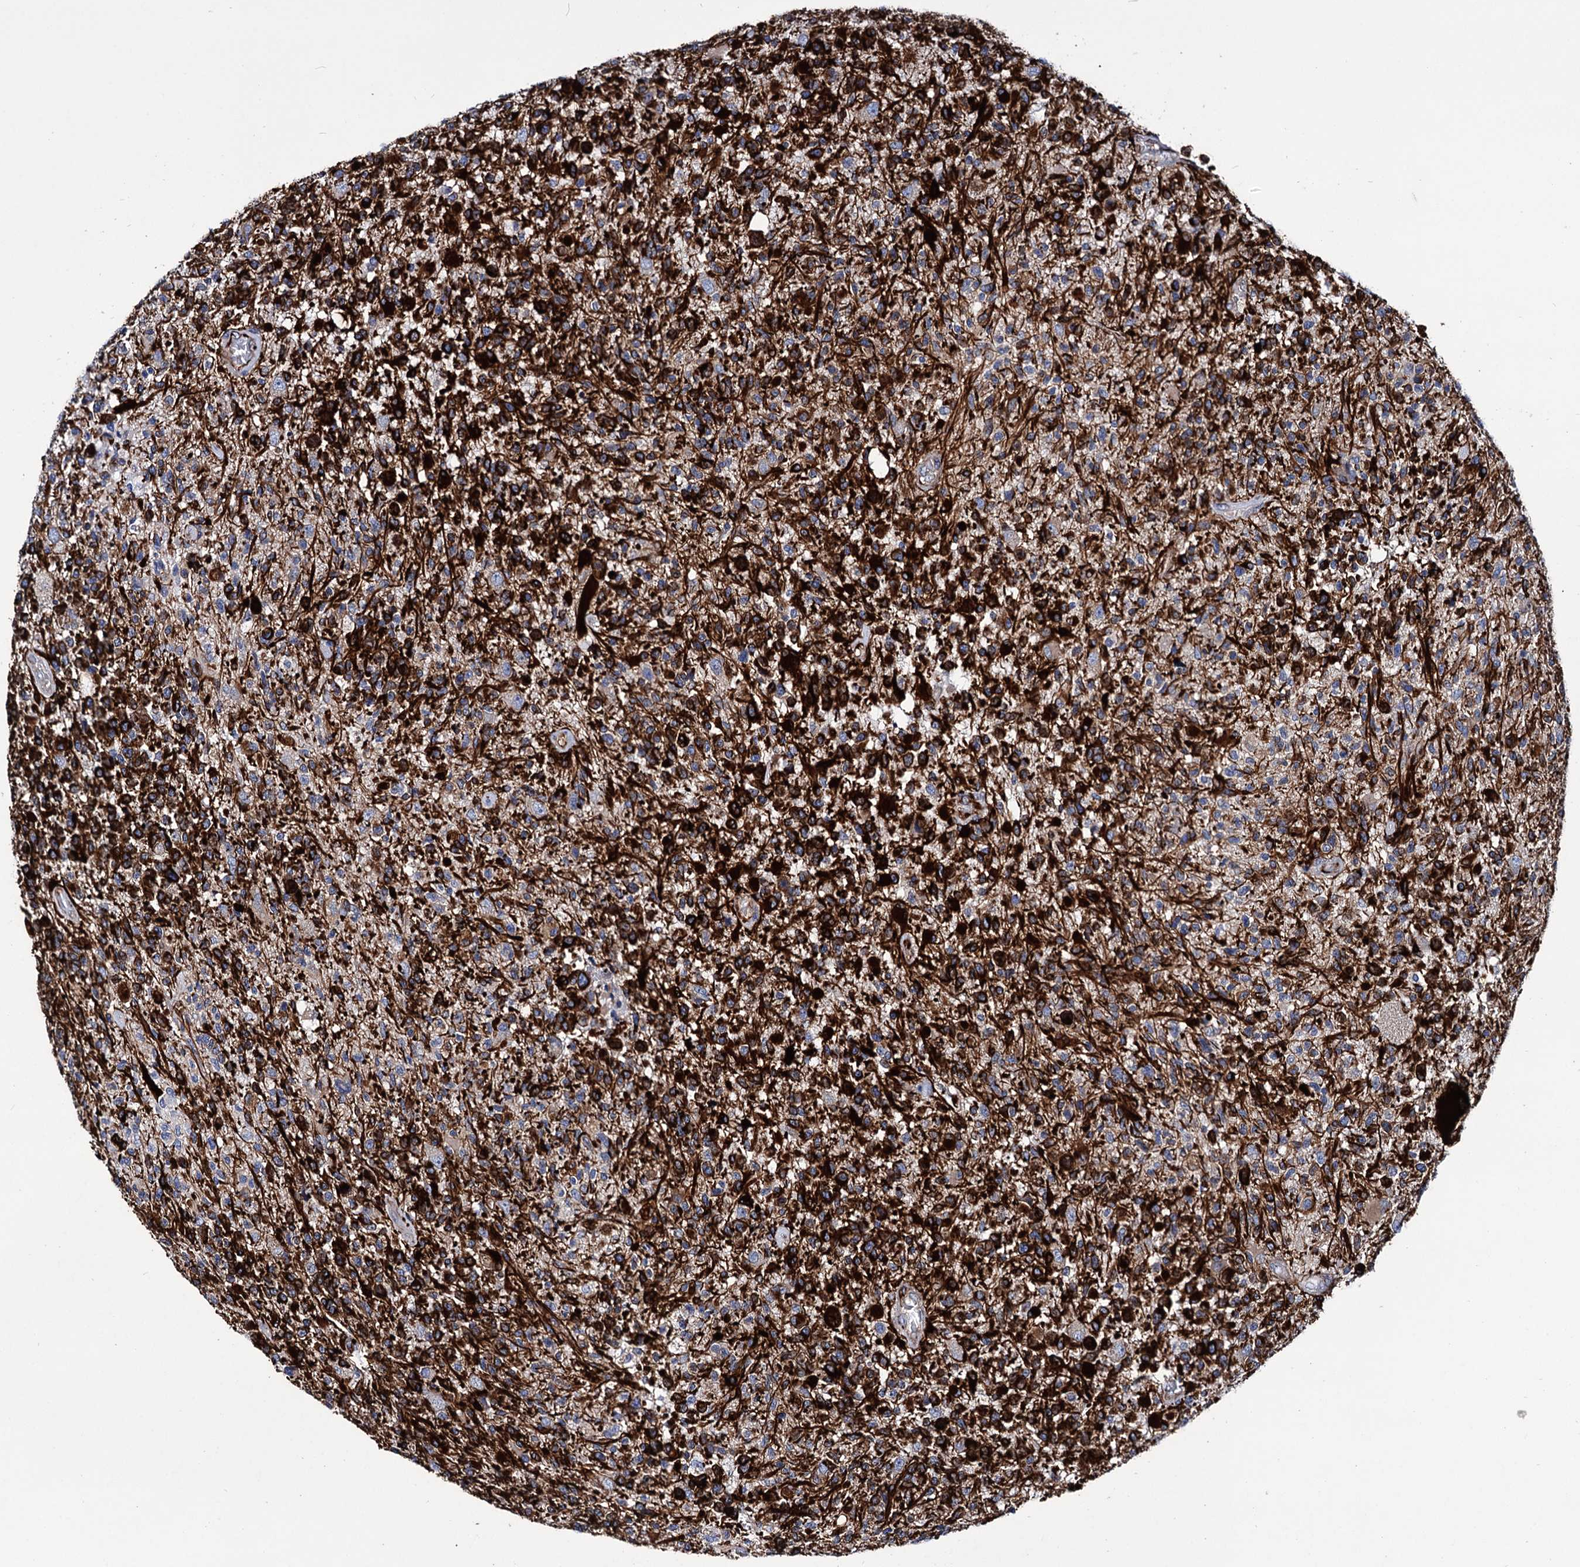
{"staining": {"intensity": "strong", "quantity": ">75%", "location": "cytoplasmic/membranous"}, "tissue": "glioma", "cell_type": "Tumor cells", "image_type": "cancer", "snomed": [{"axis": "morphology", "description": "Glioma, malignant, High grade"}, {"axis": "morphology", "description": "Glioblastoma, NOS"}, {"axis": "topography", "description": "Brain"}], "caption": "Glioblastoma stained with DAB IHC shows high levels of strong cytoplasmic/membranous expression in about >75% of tumor cells. (DAB IHC, brown staining for protein, blue staining for nuclei).", "gene": "AXL", "patient": {"sex": "male", "age": 60}}